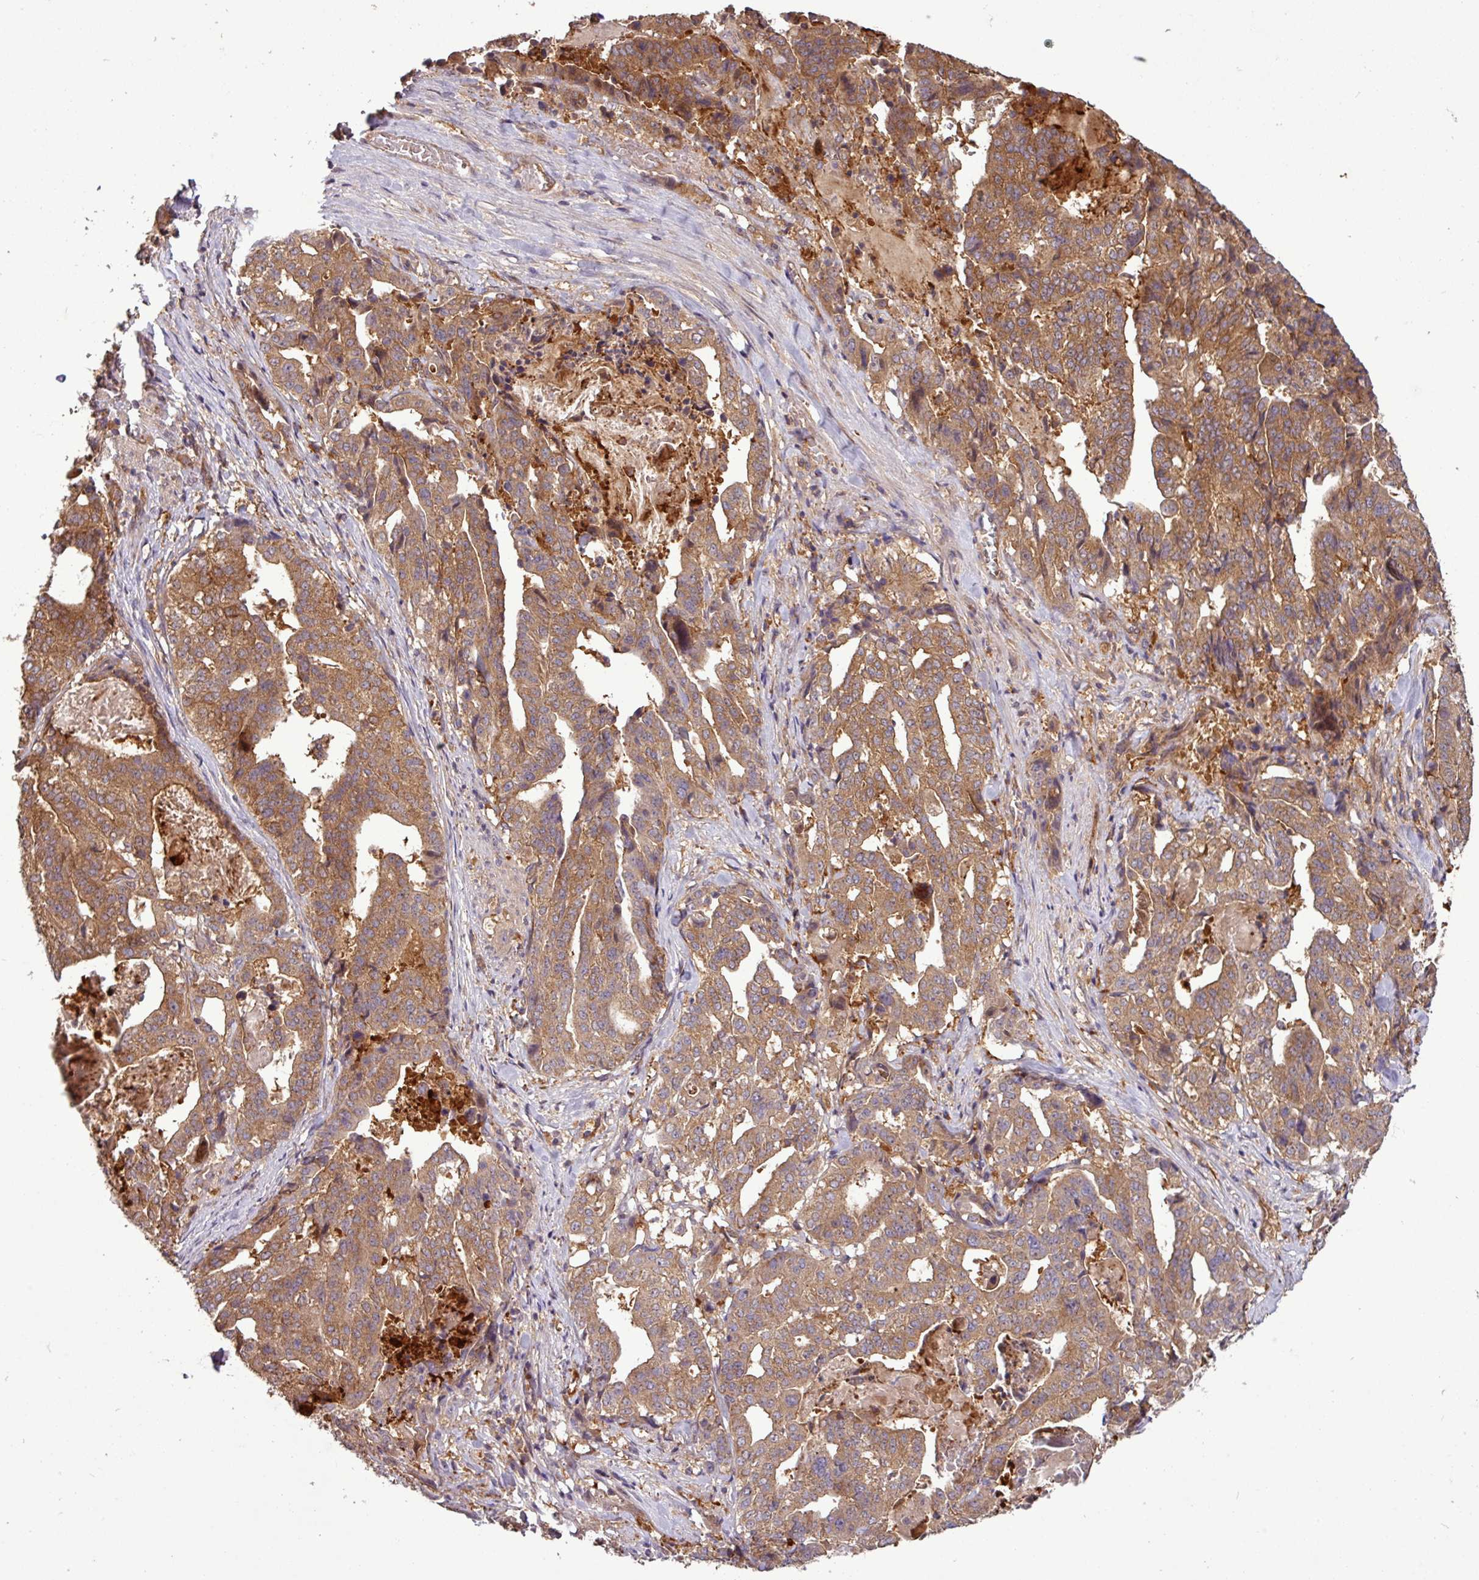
{"staining": {"intensity": "strong", "quantity": ">75%", "location": "cytoplasmic/membranous"}, "tissue": "stomach cancer", "cell_type": "Tumor cells", "image_type": "cancer", "snomed": [{"axis": "morphology", "description": "Adenocarcinoma, NOS"}, {"axis": "topography", "description": "Stomach"}], "caption": "Immunohistochemical staining of stomach adenocarcinoma exhibits high levels of strong cytoplasmic/membranous positivity in approximately >75% of tumor cells.", "gene": "SIRPB2", "patient": {"sex": "male", "age": 48}}